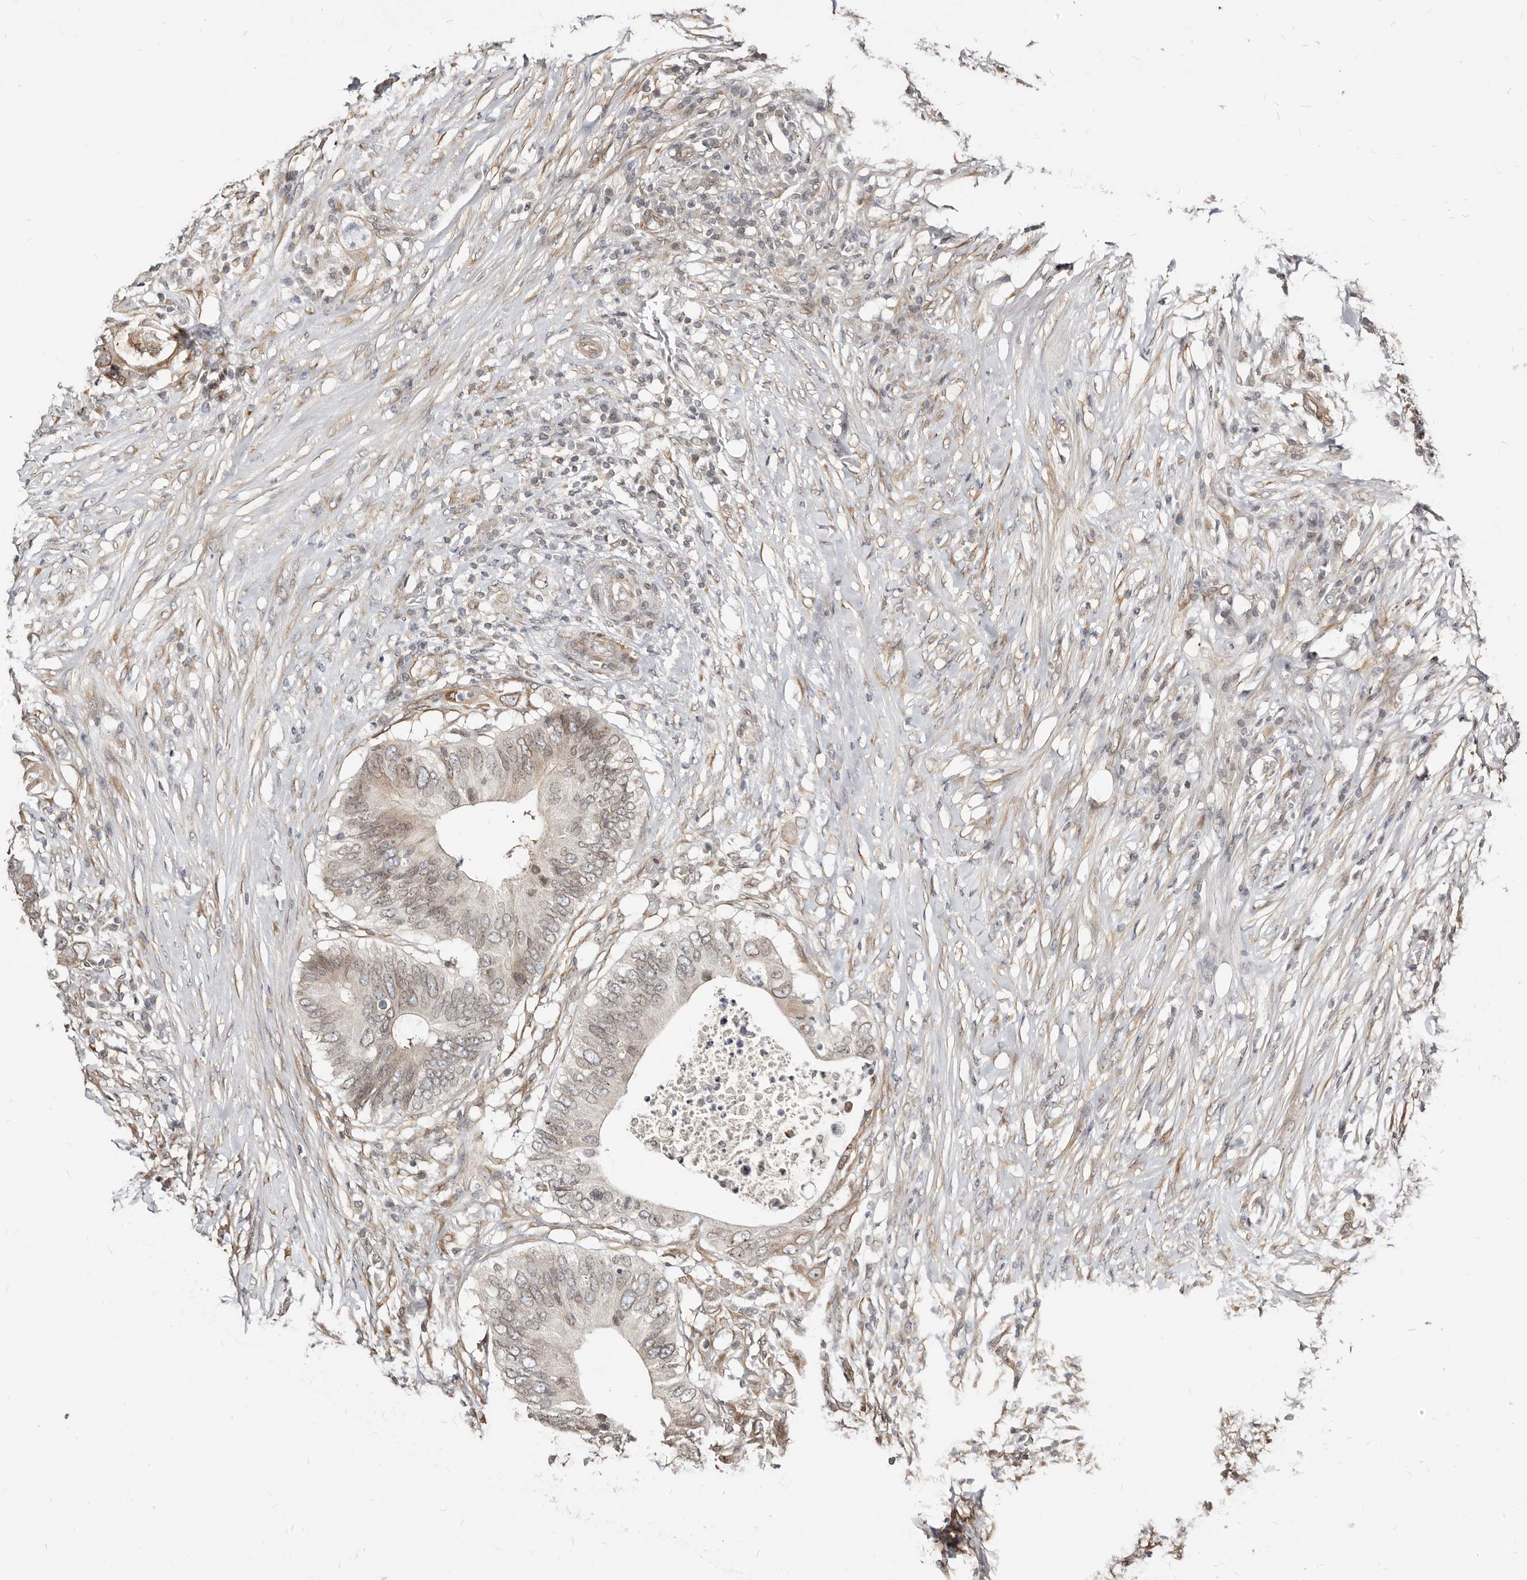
{"staining": {"intensity": "weak", "quantity": "<25%", "location": "cytoplasmic/membranous,nuclear"}, "tissue": "colorectal cancer", "cell_type": "Tumor cells", "image_type": "cancer", "snomed": [{"axis": "morphology", "description": "Adenocarcinoma, NOS"}, {"axis": "topography", "description": "Colon"}], "caption": "This micrograph is of colorectal cancer stained with IHC to label a protein in brown with the nuclei are counter-stained blue. There is no staining in tumor cells. (DAB immunohistochemistry (IHC) with hematoxylin counter stain).", "gene": "NUP153", "patient": {"sex": "male", "age": 71}}